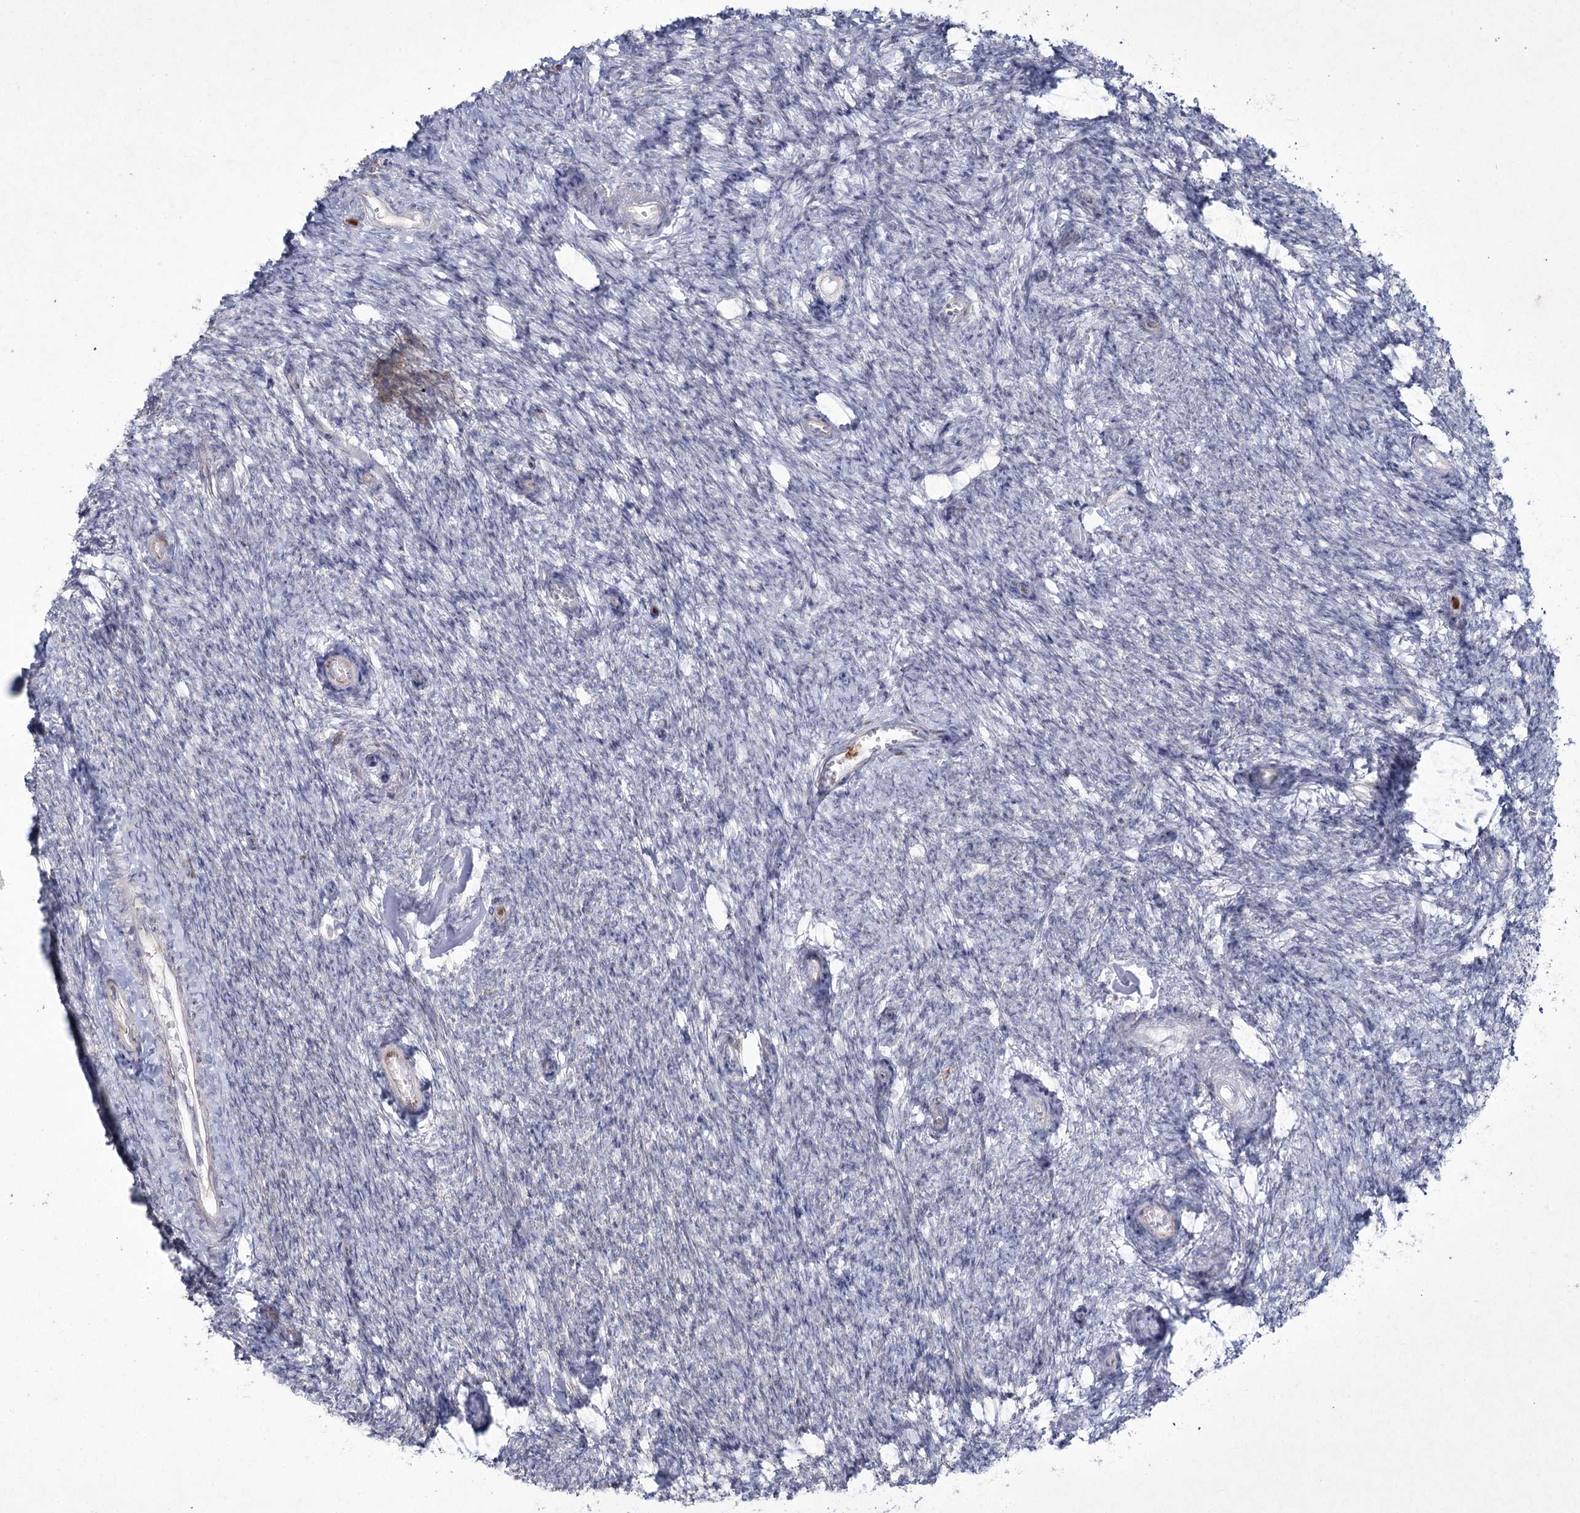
{"staining": {"intensity": "negative", "quantity": "none", "location": "none"}, "tissue": "ovary", "cell_type": "Ovarian stroma cells", "image_type": "normal", "snomed": [{"axis": "morphology", "description": "Normal tissue, NOS"}, {"axis": "topography", "description": "Ovary"}], "caption": "High magnification brightfield microscopy of unremarkable ovary stained with DAB (brown) and counterstained with hematoxylin (blue): ovarian stroma cells show no significant expression. (DAB immunohistochemistry (IHC) with hematoxylin counter stain).", "gene": "NIPAL4", "patient": {"sex": "female", "age": 44}}